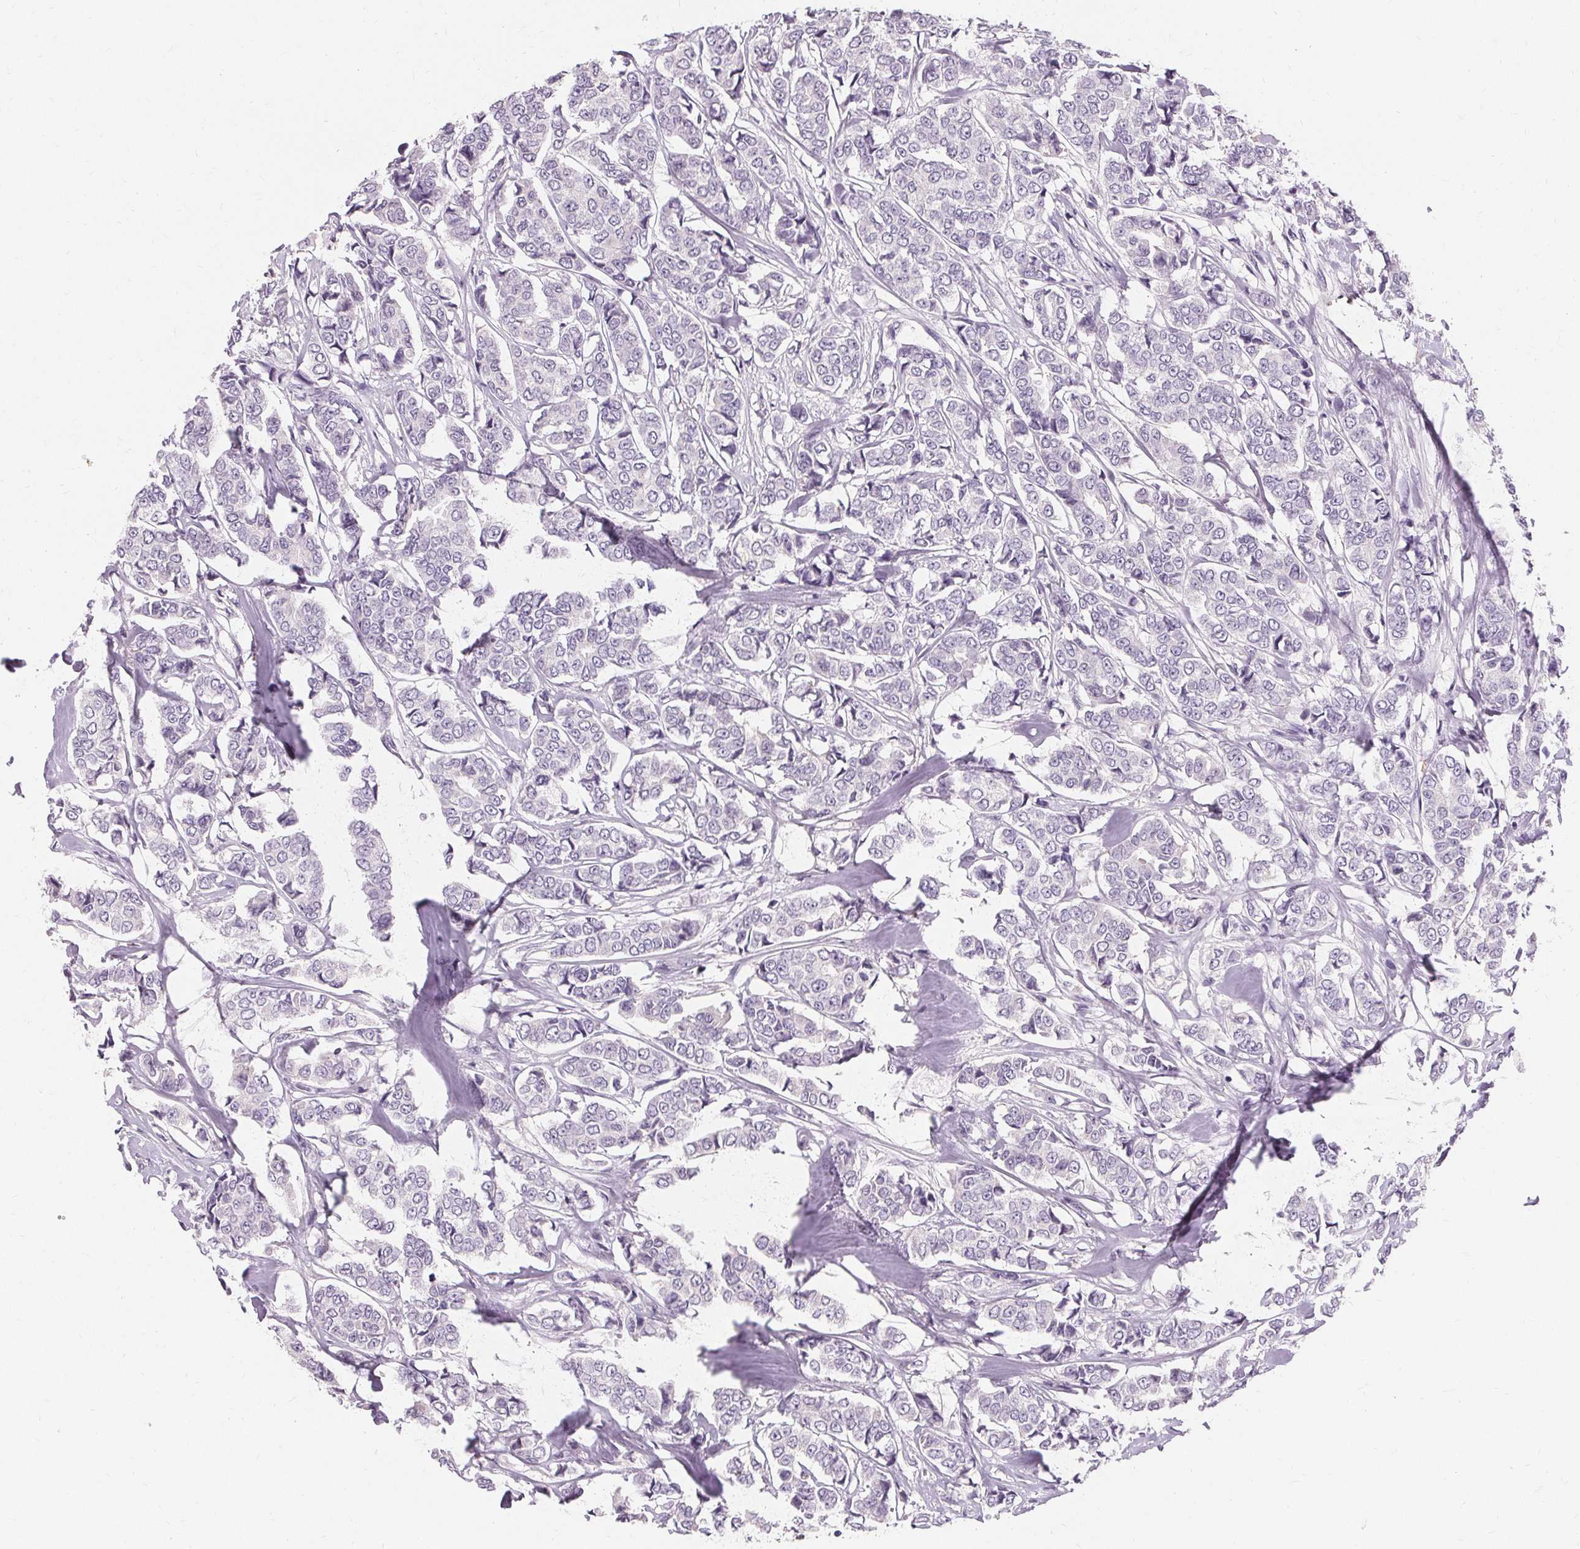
{"staining": {"intensity": "negative", "quantity": "none", "location": "none"}, "tissue": "breast cancer", "cell_type": "Tumor cells", "image_type": "cancer", "snomed": [{"axis": "morphology", "description": "Duct carcinoma"}, {"axis": "topography", "description": "Breast"}], "caption": "This is a image of immunohistochemistry (IHC) staining of breast cancer, which shows no positivity in tumor cells.", "gene": "IFNGR1", "patient": {"sex": "female", "age": 94}}